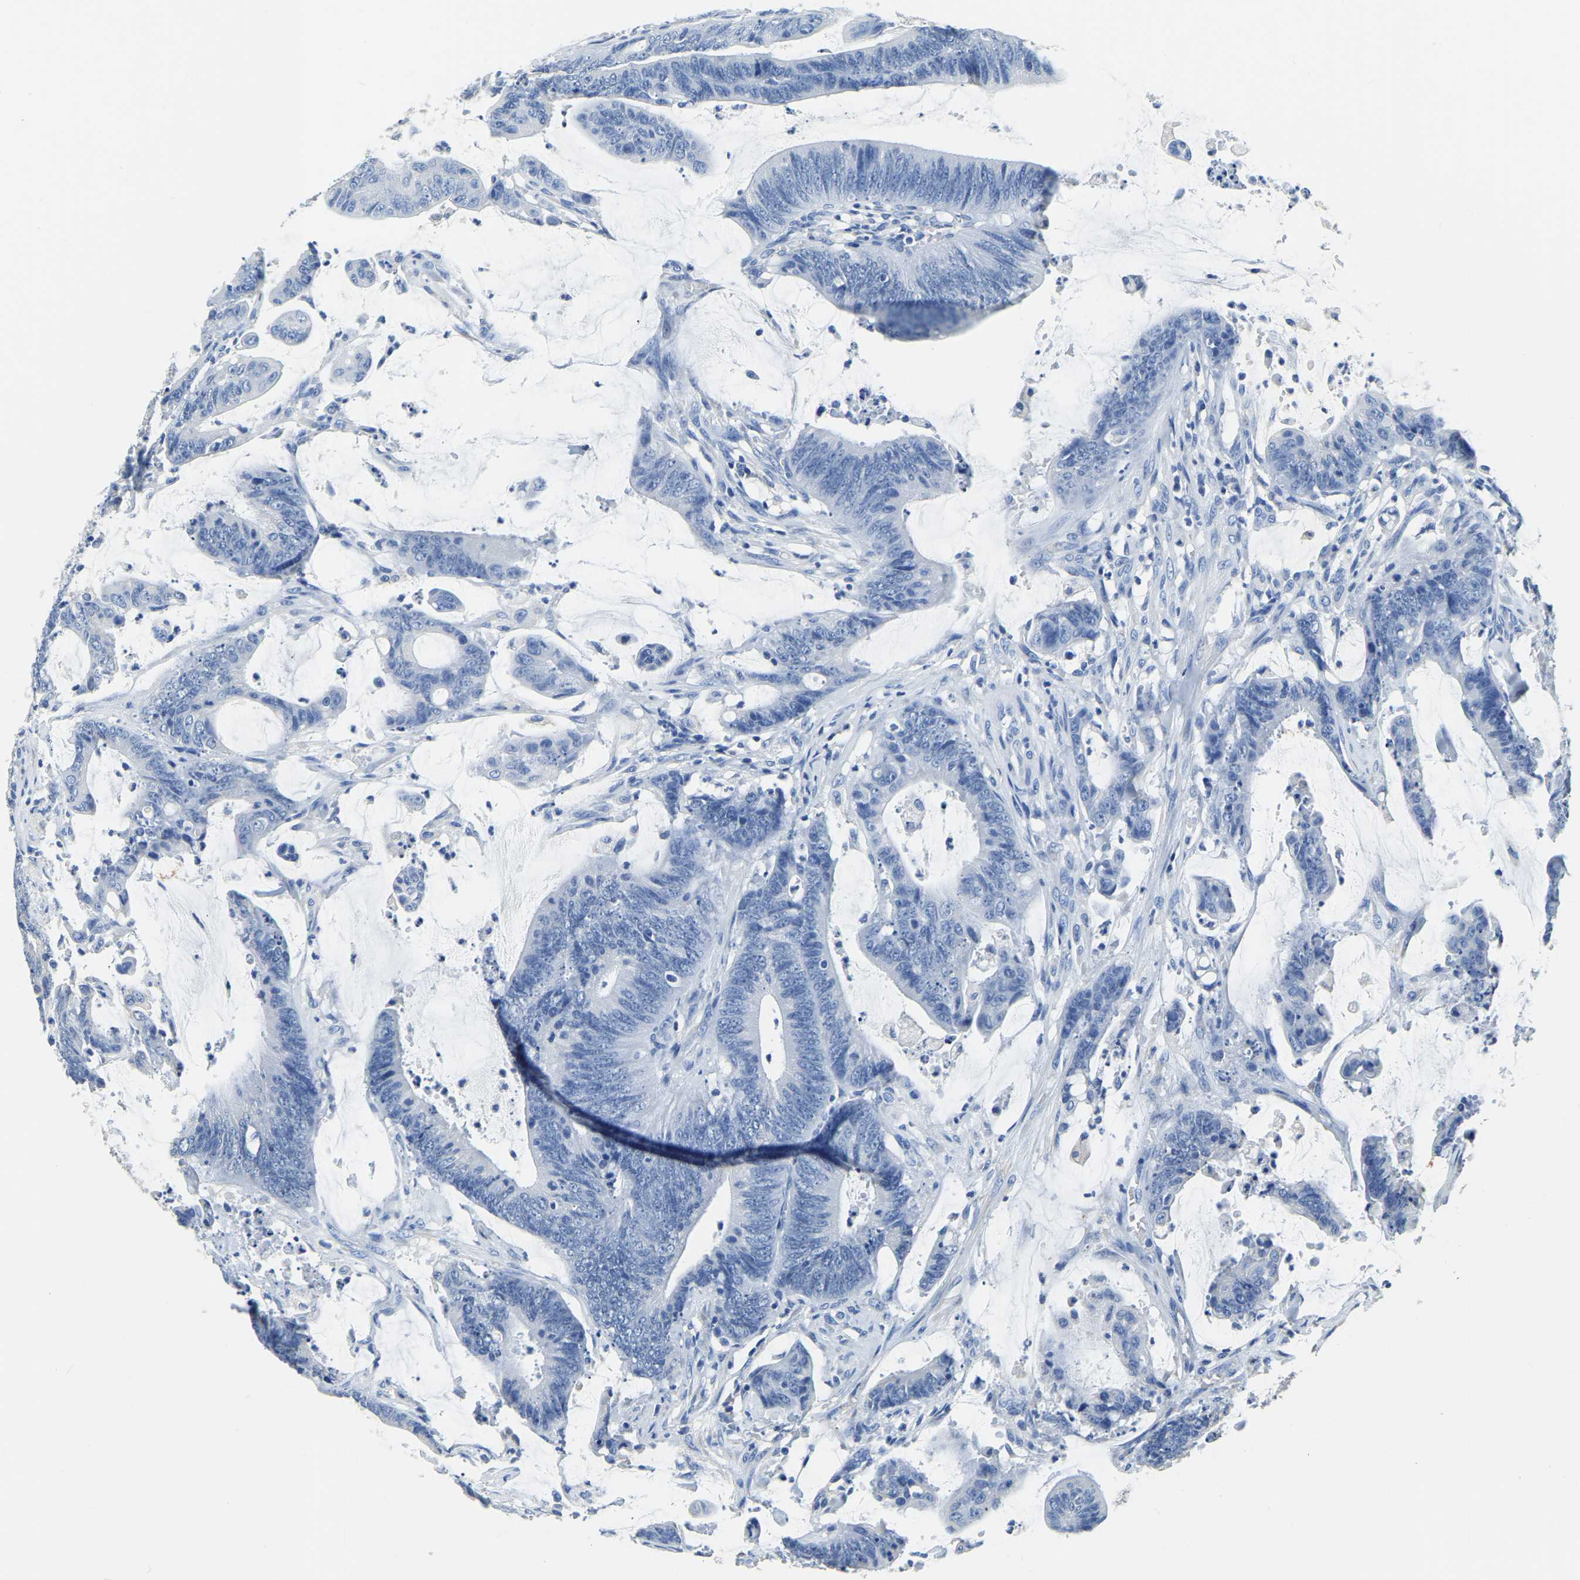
{"staining": {"intensity": "negative", "quantity": "none", "location": "none"}, "tissue": "colorectal cancer", "cell_type": "Tumor cells", "image_type": "cancer", "snomed": [{"axis": "morphology", "description": "Adenocarcinoma, NOS"}, {"axis": "topography", "description": "Rectum"}], "caption": "Immunohistochemical staining of colorectal adenocarcinoma exhibits no significant positivity in tumor cells.", "gene": "ZDHHC13", "patient": {"sex": "female", "age": 66}}